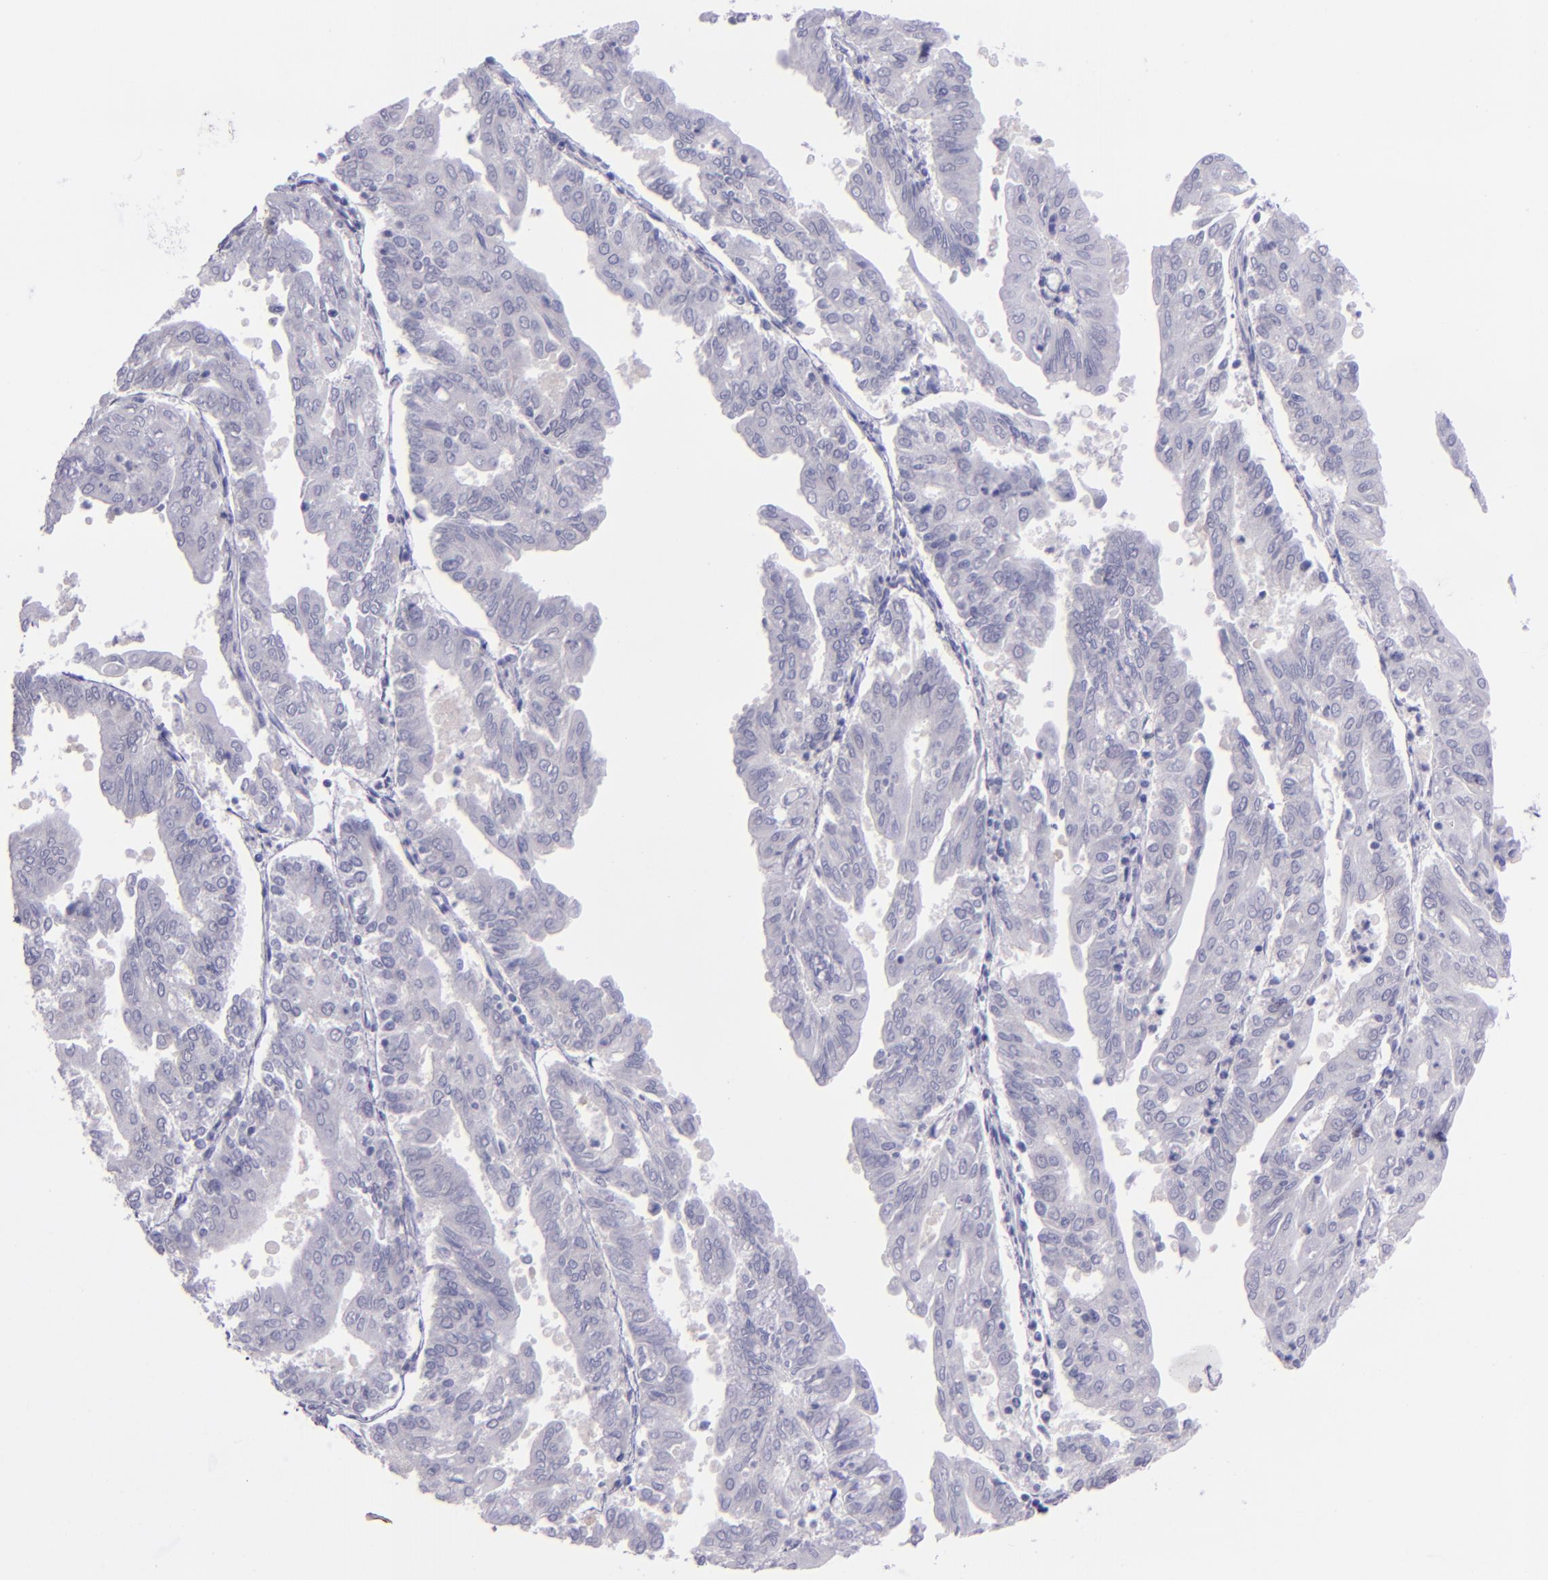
{"staining": {"intensity": "negative", "quantity": "none", "location": "none"}, "tissue": "endometrial cancer", "cell_type": "Tumor cells", "image_type": "cancer", "snomed": [{"axis": "morphology", "description": "Adenocarcinoma, NOS"}, {"axis": "topography", "description": "Endometrium"}], "caption": "Tumor cells show no significant protein positivity in endometrial adenocarcinoma.", "gene": "TNNT3", "patient": {"sex": "female", "age": 79}}